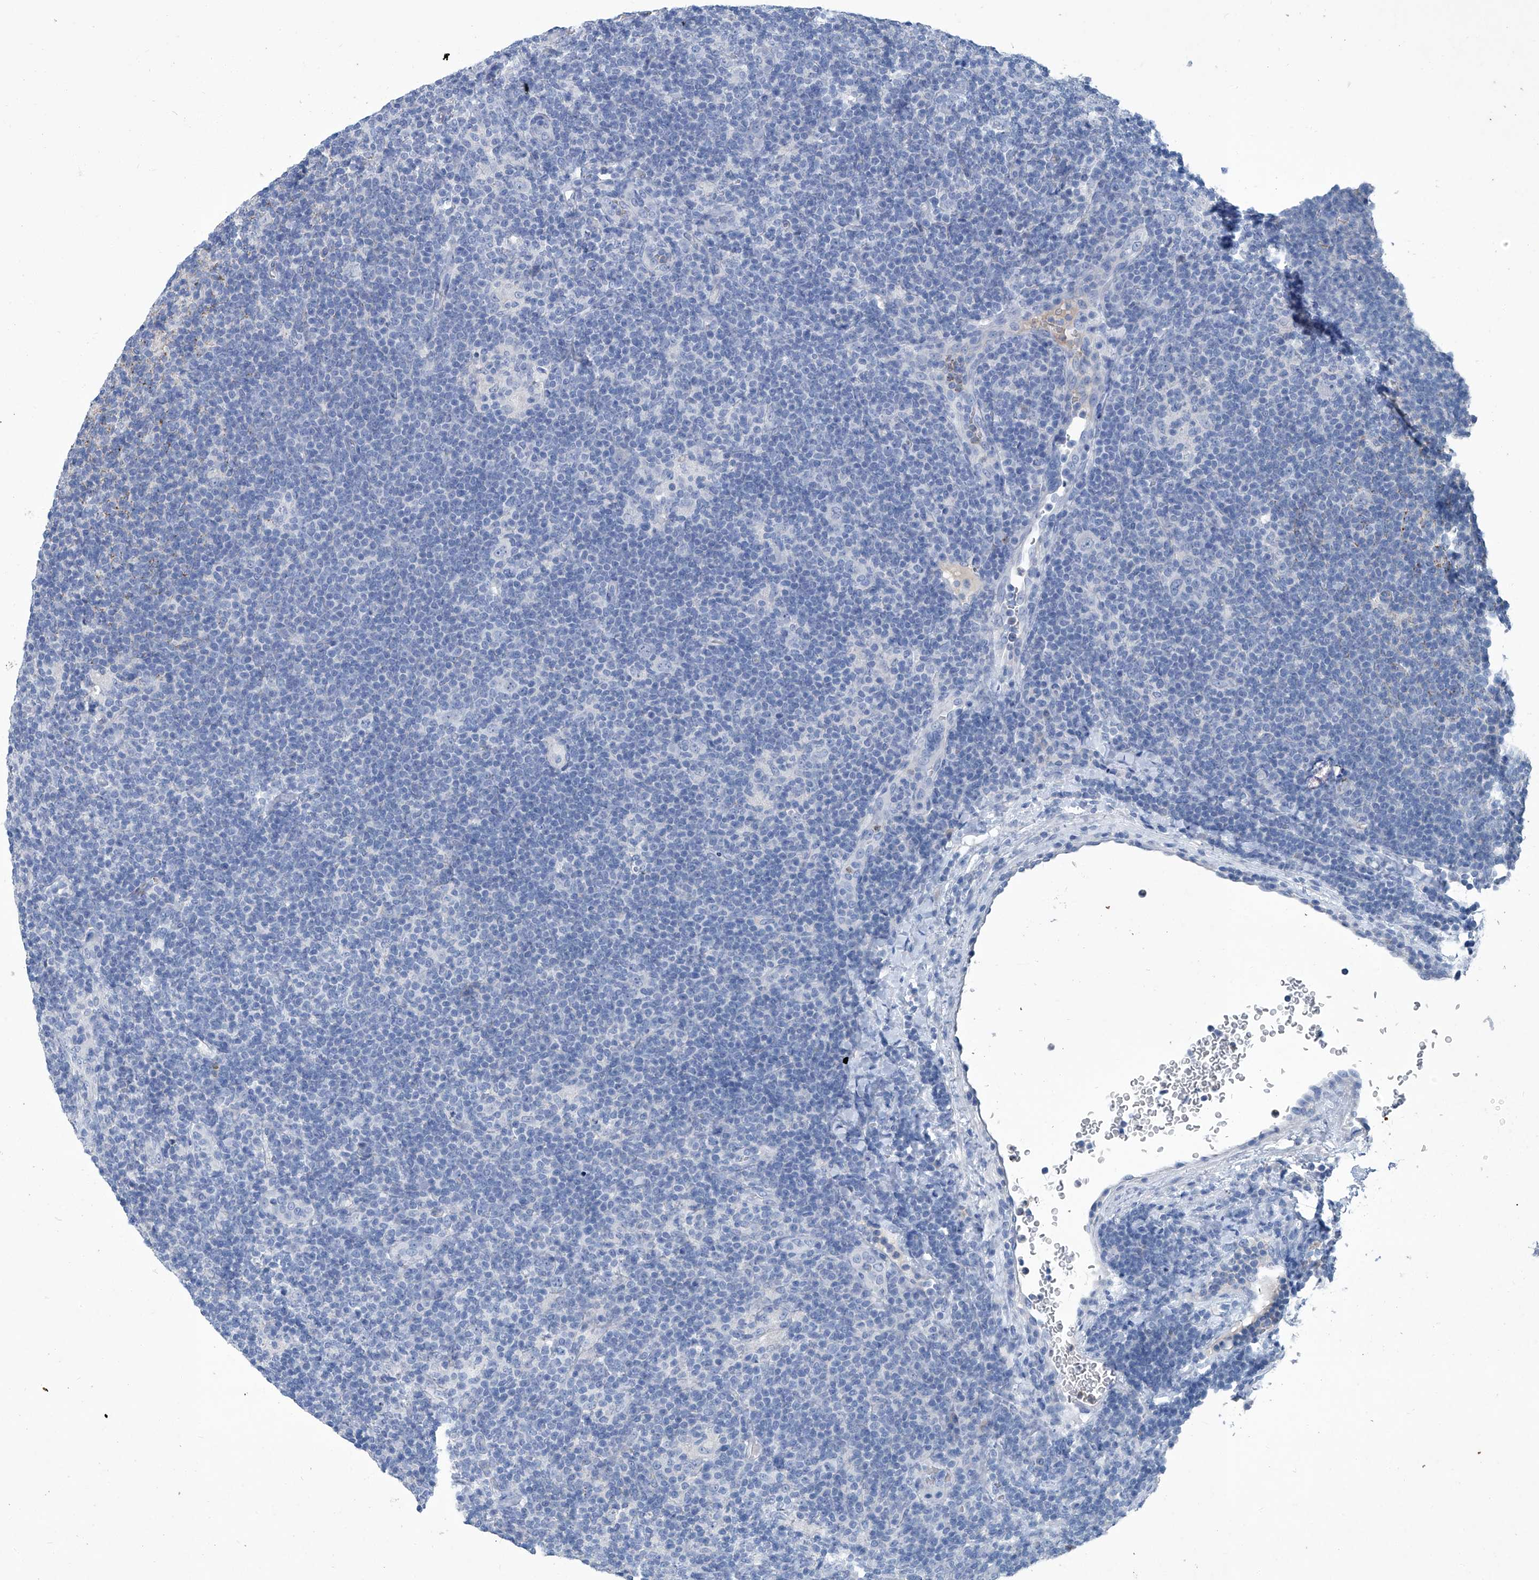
{"staining": {"intensity": "negative", "quantity": "none", "location": "none"}, "tissue": "lymphoma", "cell_type": "Tumor cells", "image_type": "cancer", "snomed": [{"axis": "morphology", "description": "Hodgkin's disease, NOS"}, {"axis": "topography", "description": "Lymph node"}], "caption": "The micrograph reveals no staining of tumor cells in Hodgkin's disease.", "gene": "MTARC1", "patient": {"sex": "female", "age": 57}}